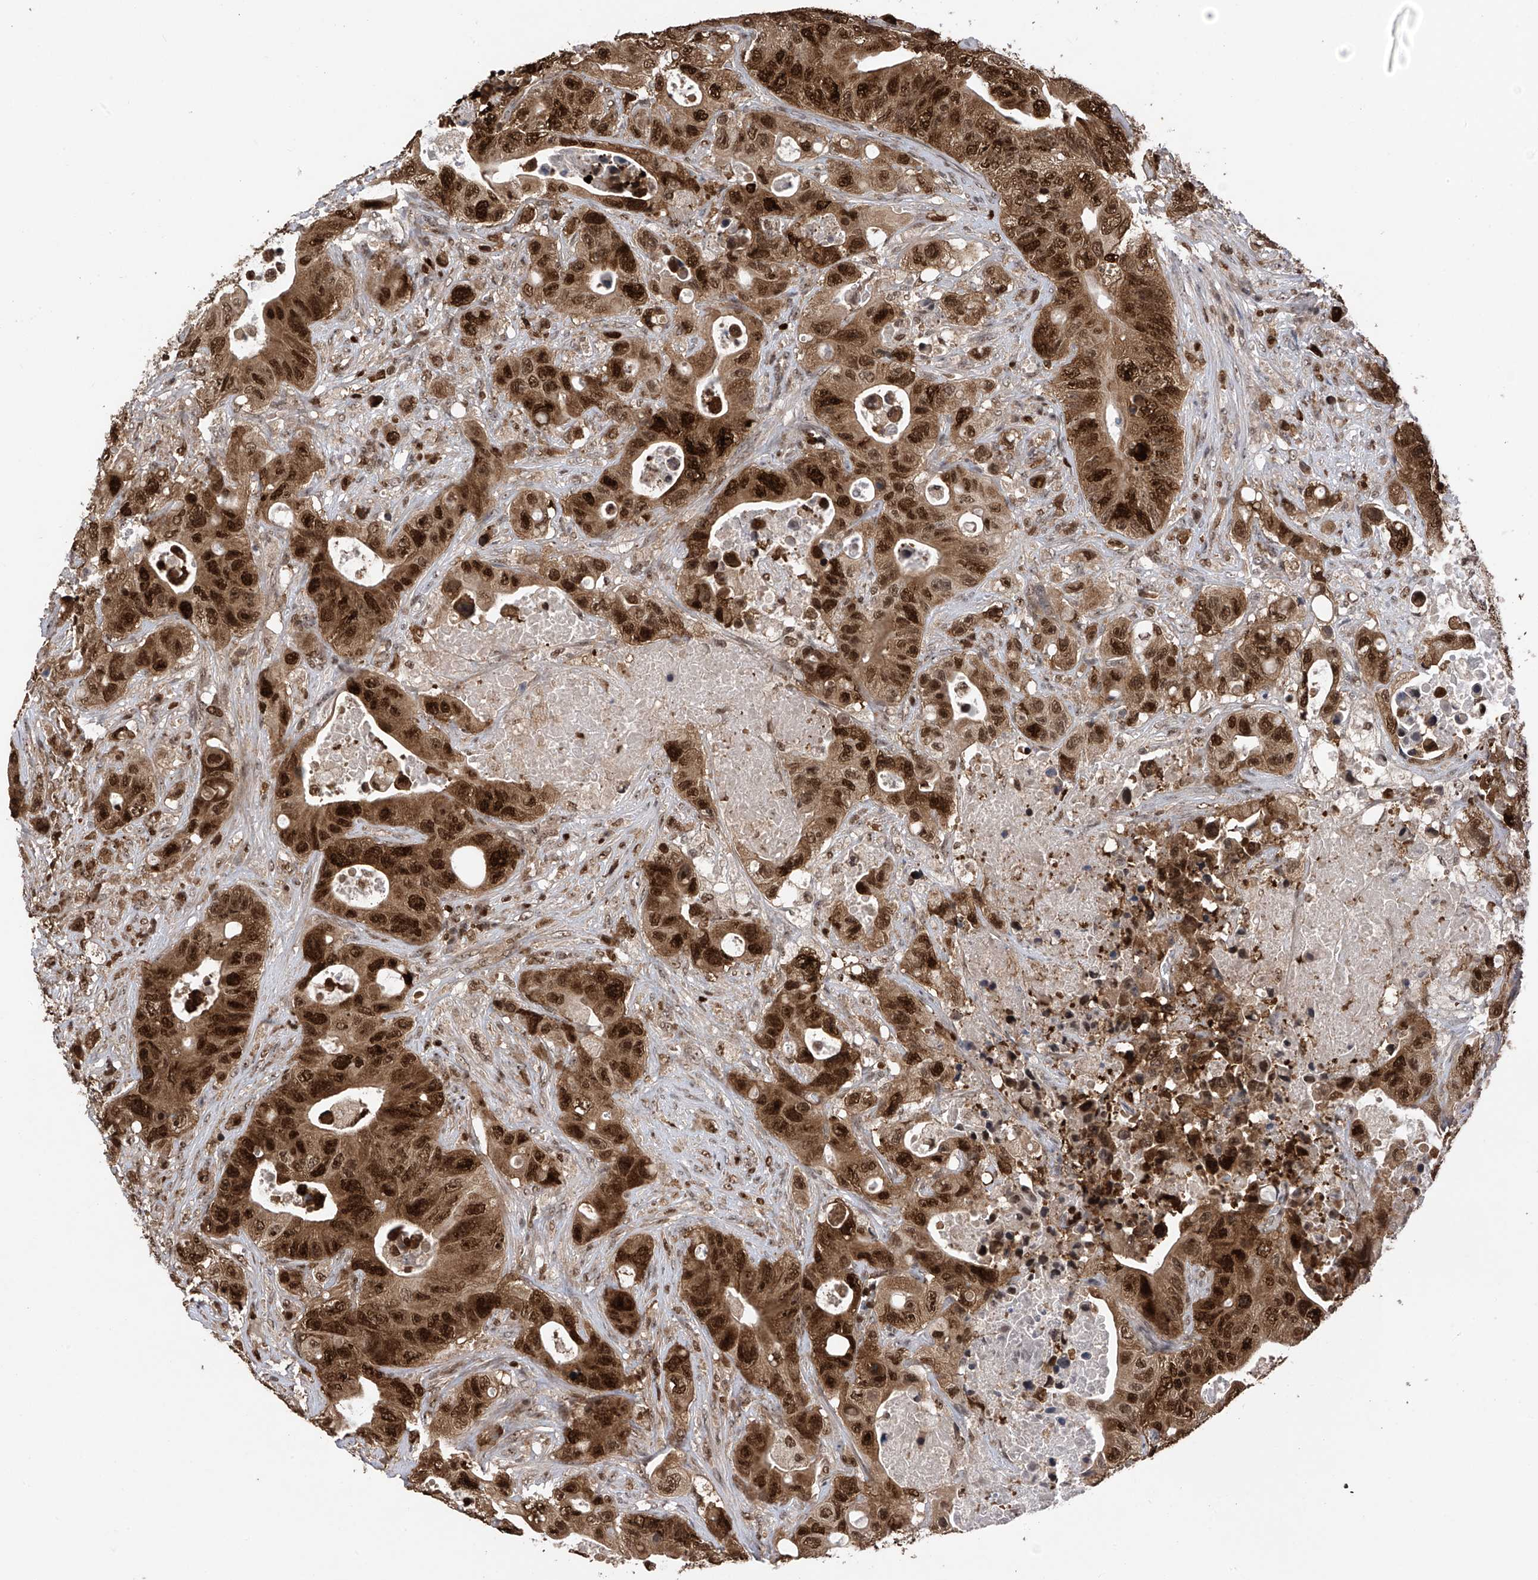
{"staining": {"intensity": "strong", "quantity": ">75%", "location": "cytoplasmic/membranous,nuclear"}, "tissue": "colorectal cancer", "cell_type": "Tumor cells", "image_type": "cancer", "snomed": [{"axis": "morphology", "description": "Adenocarcinoma, NOS"}, {"axis": "topography", "description": "Colon"}], "caption": "A histopathology image of colorectal adenocarcinoma stained for a protein demonstrates strong cytoplasmic/membranous and nuclear brown staining in tumor cells.", "gene": "DNAJC9", "patient": {"sex": "female", "age": 46}}